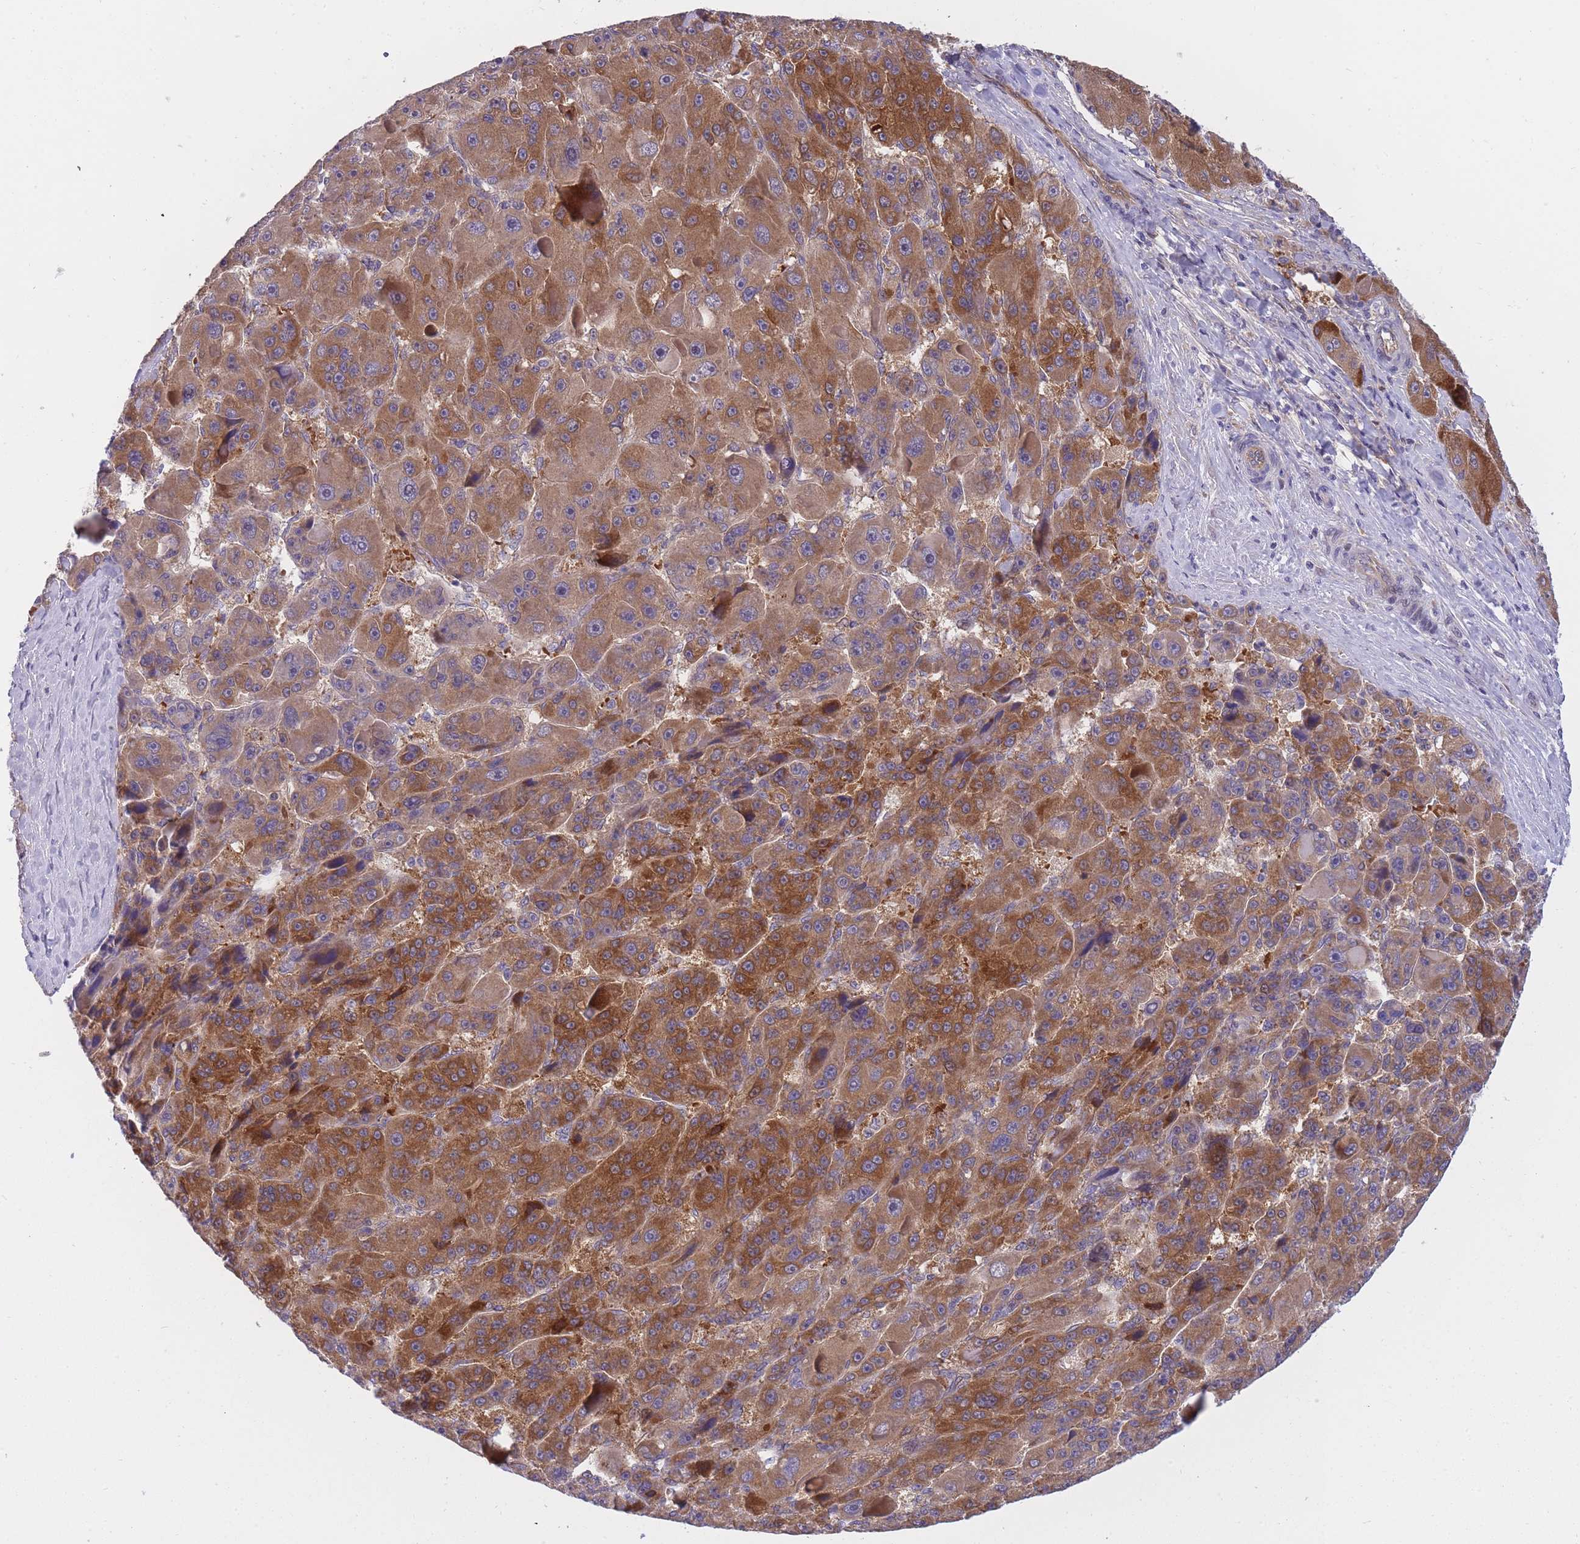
{"staining": {"intensity": "strong", "quantity": ">75%", "location": "cytoplasmic/membranous,nuclear"}, "tissue": "liver cancer", "cell_type": "Tumor cells", "image_type": "cancer", "snomed": [{"axis": "morphology", "description": "Carcinoma, Hepatocellular, NOS"}, {"axis": "topography", "description": "Liver"}], "caption": "This image displays IHC staining of human liver cancer (hepatocellular carcinoma), with high strong cytoplasmic/membranous and nuclear positivity in about >75% of tumor cells.", "gene": "CRYGN", "patient": {"sex": "male", "age": 76}}